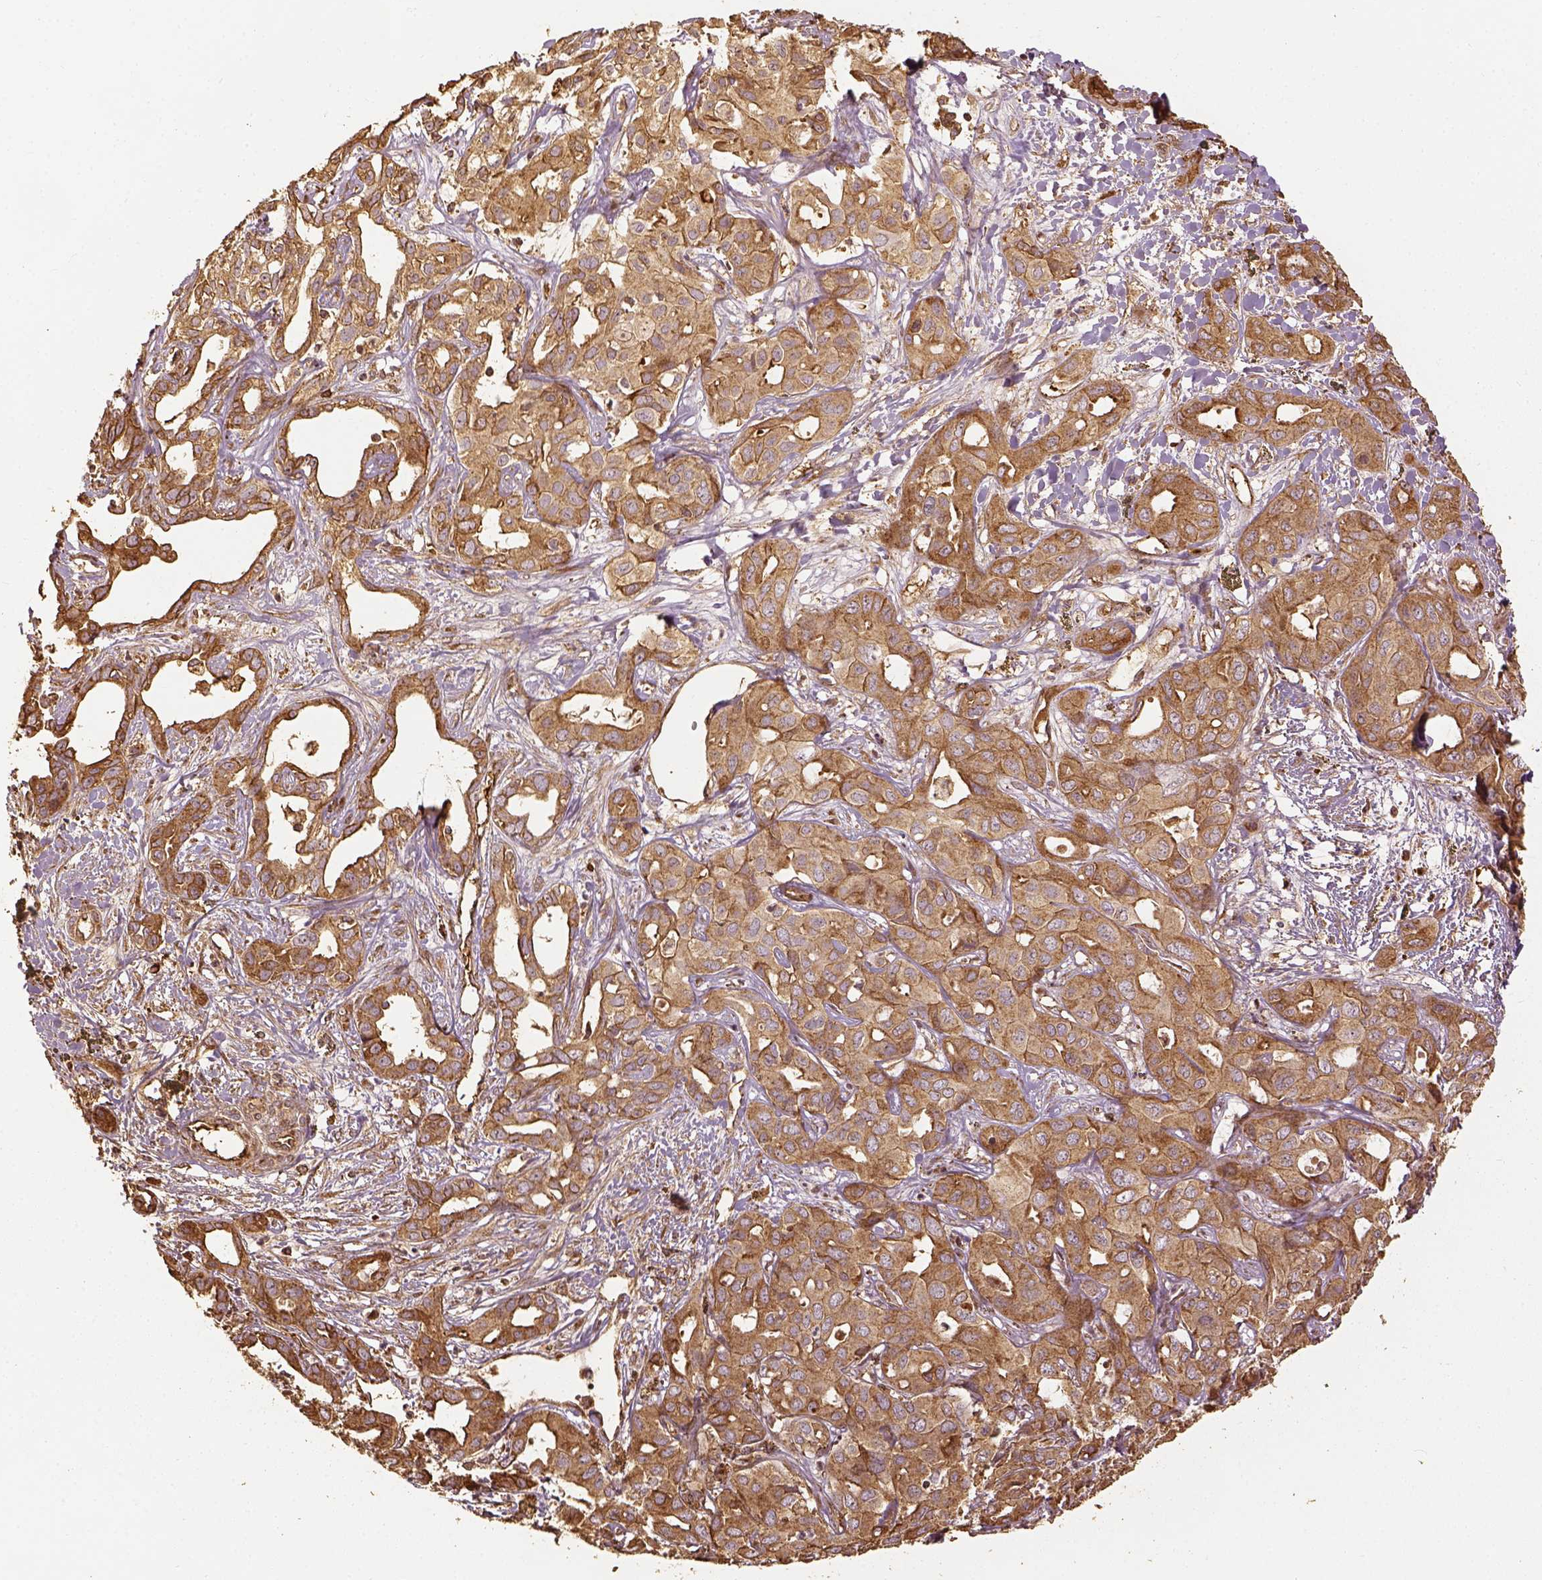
{"staining": {"intensity": "moderate", "quantity": ">75%", "location": "cytoplasmic/membranous"}, "tissue": "liver cancer", "cell_type": "Tumor cells", "image_type": "cancer", "snomed": [{"axis": "morphology", "description": "Cholangiocarcinoma"}, {"axis": "topography", "description": "Liver"}], "caption": "Human cholangiocarcinoma (liver) stained with a brown dye displays moderate cytoplasmic/membranous positive staining in approximately >75% of tumor cells.", "gene": "VEGFA", "patient": {"sex": "female", "age": 60}}